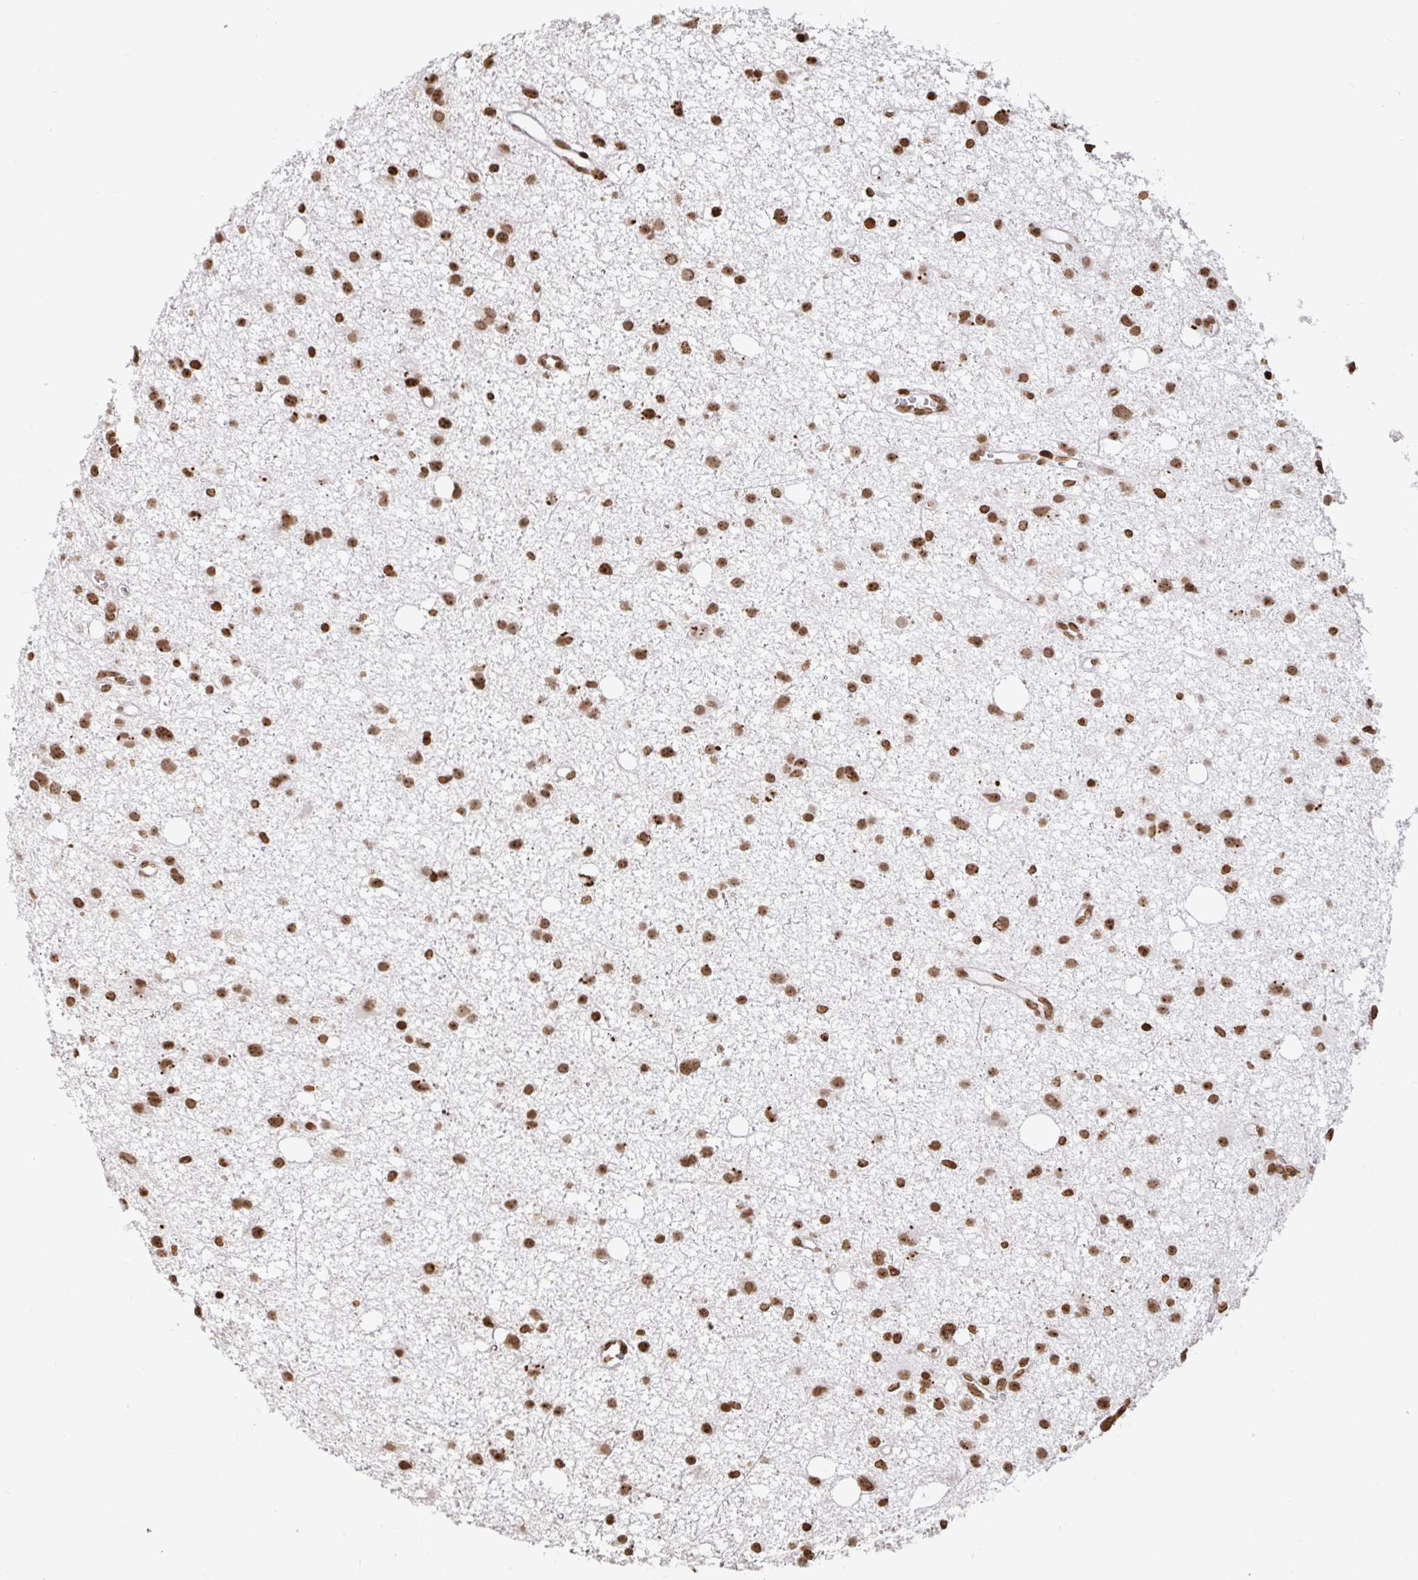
{"staining": {"intensity": "moderate", "quantity": ">75%", "location": "nuclear"}, "tissue": "glioma", "cell_type": "Tumor cells", "image_type": "cancer", "snomed": [{"axis": "morphology", "description": "Glioma, malignant, High grade"}, {"axis": "topography", "description": "Brain"}], "caption": "This histopathology image exhibits high-grade glioma (malignant) stained with immunohistochemistry (IHC) to label a protein in brown. The nuclear of tumor cells show moderate positivity for the protein. Nuclei are counter-stained blue.", "gene": "H2BC5", "patient": {"sex": "male", "age": 23}}